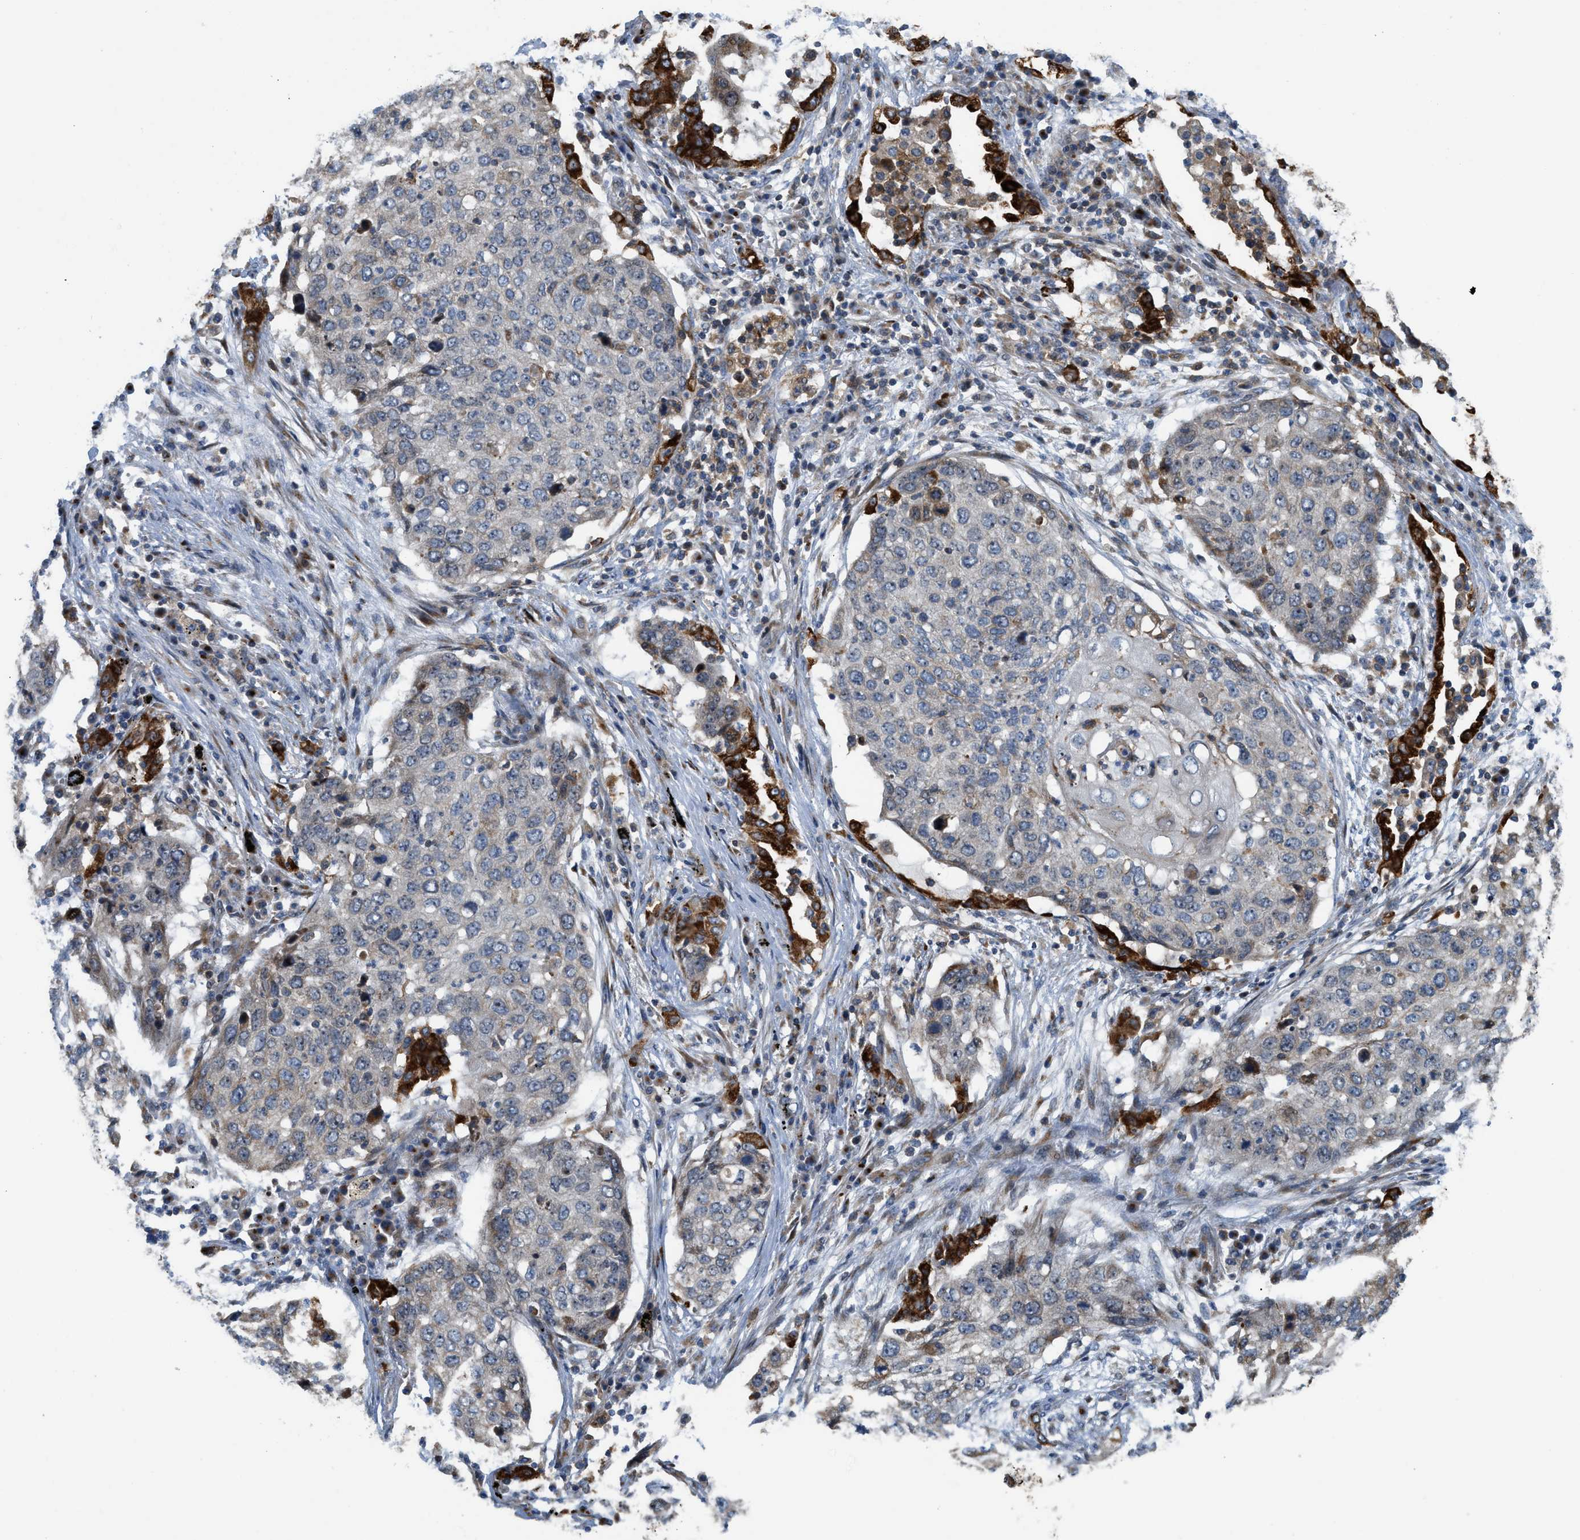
{"staining": {"intensity": "negative", "quantity": "none", "location": "none"}, "tissue": "lung cancer", "cell_type": "Tumor cells", "image_type": "cancer", "snomed": [{"axis": "morphology", "description": "Squamous cell carcinoma, NOS"}, {"axis": "topography", "description": "Lung"}], "caption": "A high-resolution micrograph shows immunohistochemistry (IHC) staining of squamous cell carcinoma (lung), which reveals no significant staining in tumor cells.", "gene": "DIPK1A", "patient": {"sex": "female", "age": 63}}